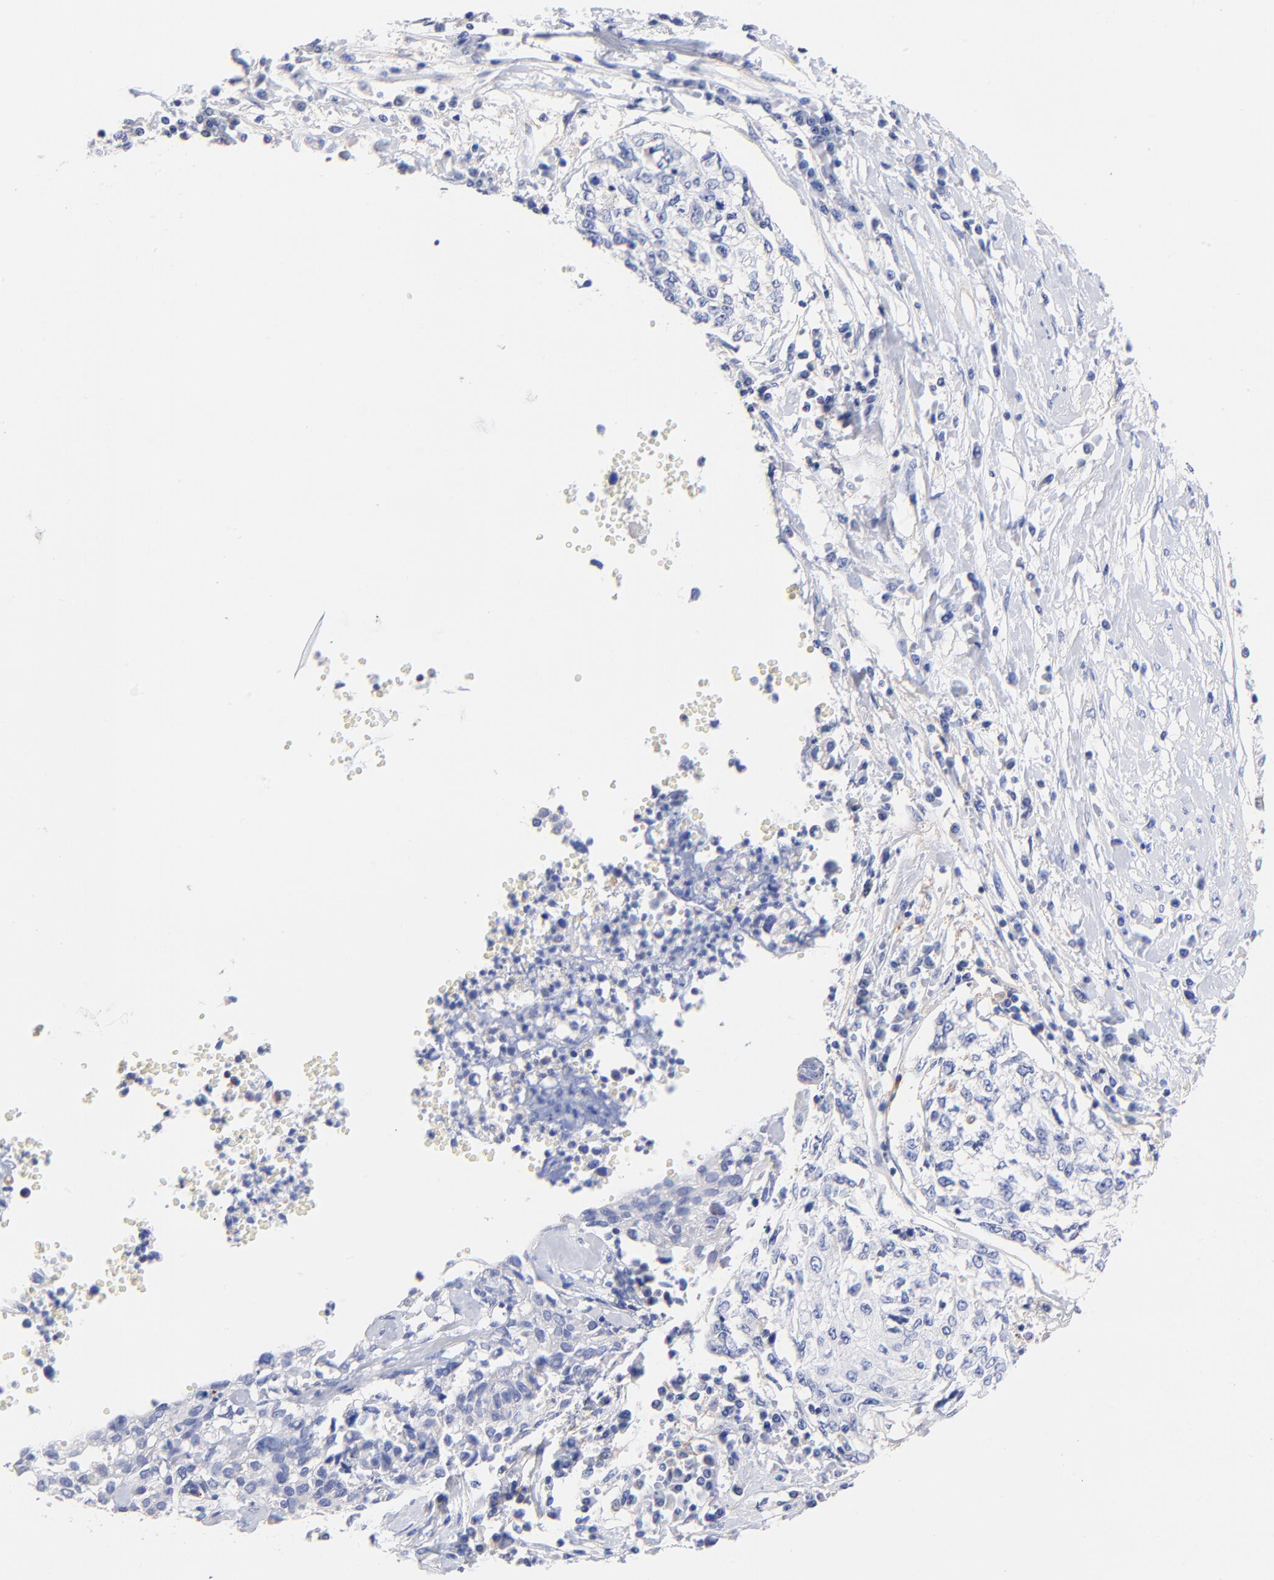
{"staining": {"intensity": "weak", "quantity": "<25%", "location": "cytoplasmic/membranous"}, "tissue": "cervical cancer", "cell_type": "Tumor cells", "image_type": "cancer", "snomed": [{"axis": "morphology", "description": "Normal tissue, NOS"}, {"axis": "morphology", "description": "Squamous cell carcinoma, NOS"}, {"axis": "topography", "description": "Cervix"}], "caption": "Tumor cells show no significant protein staining in squamous cell carcinoma (cervical). (Immunohistochemistry, brightfield microscopy, high magnification).", "gene": "SLC44A2", "patient": {"sex": "female", "age": 45}}